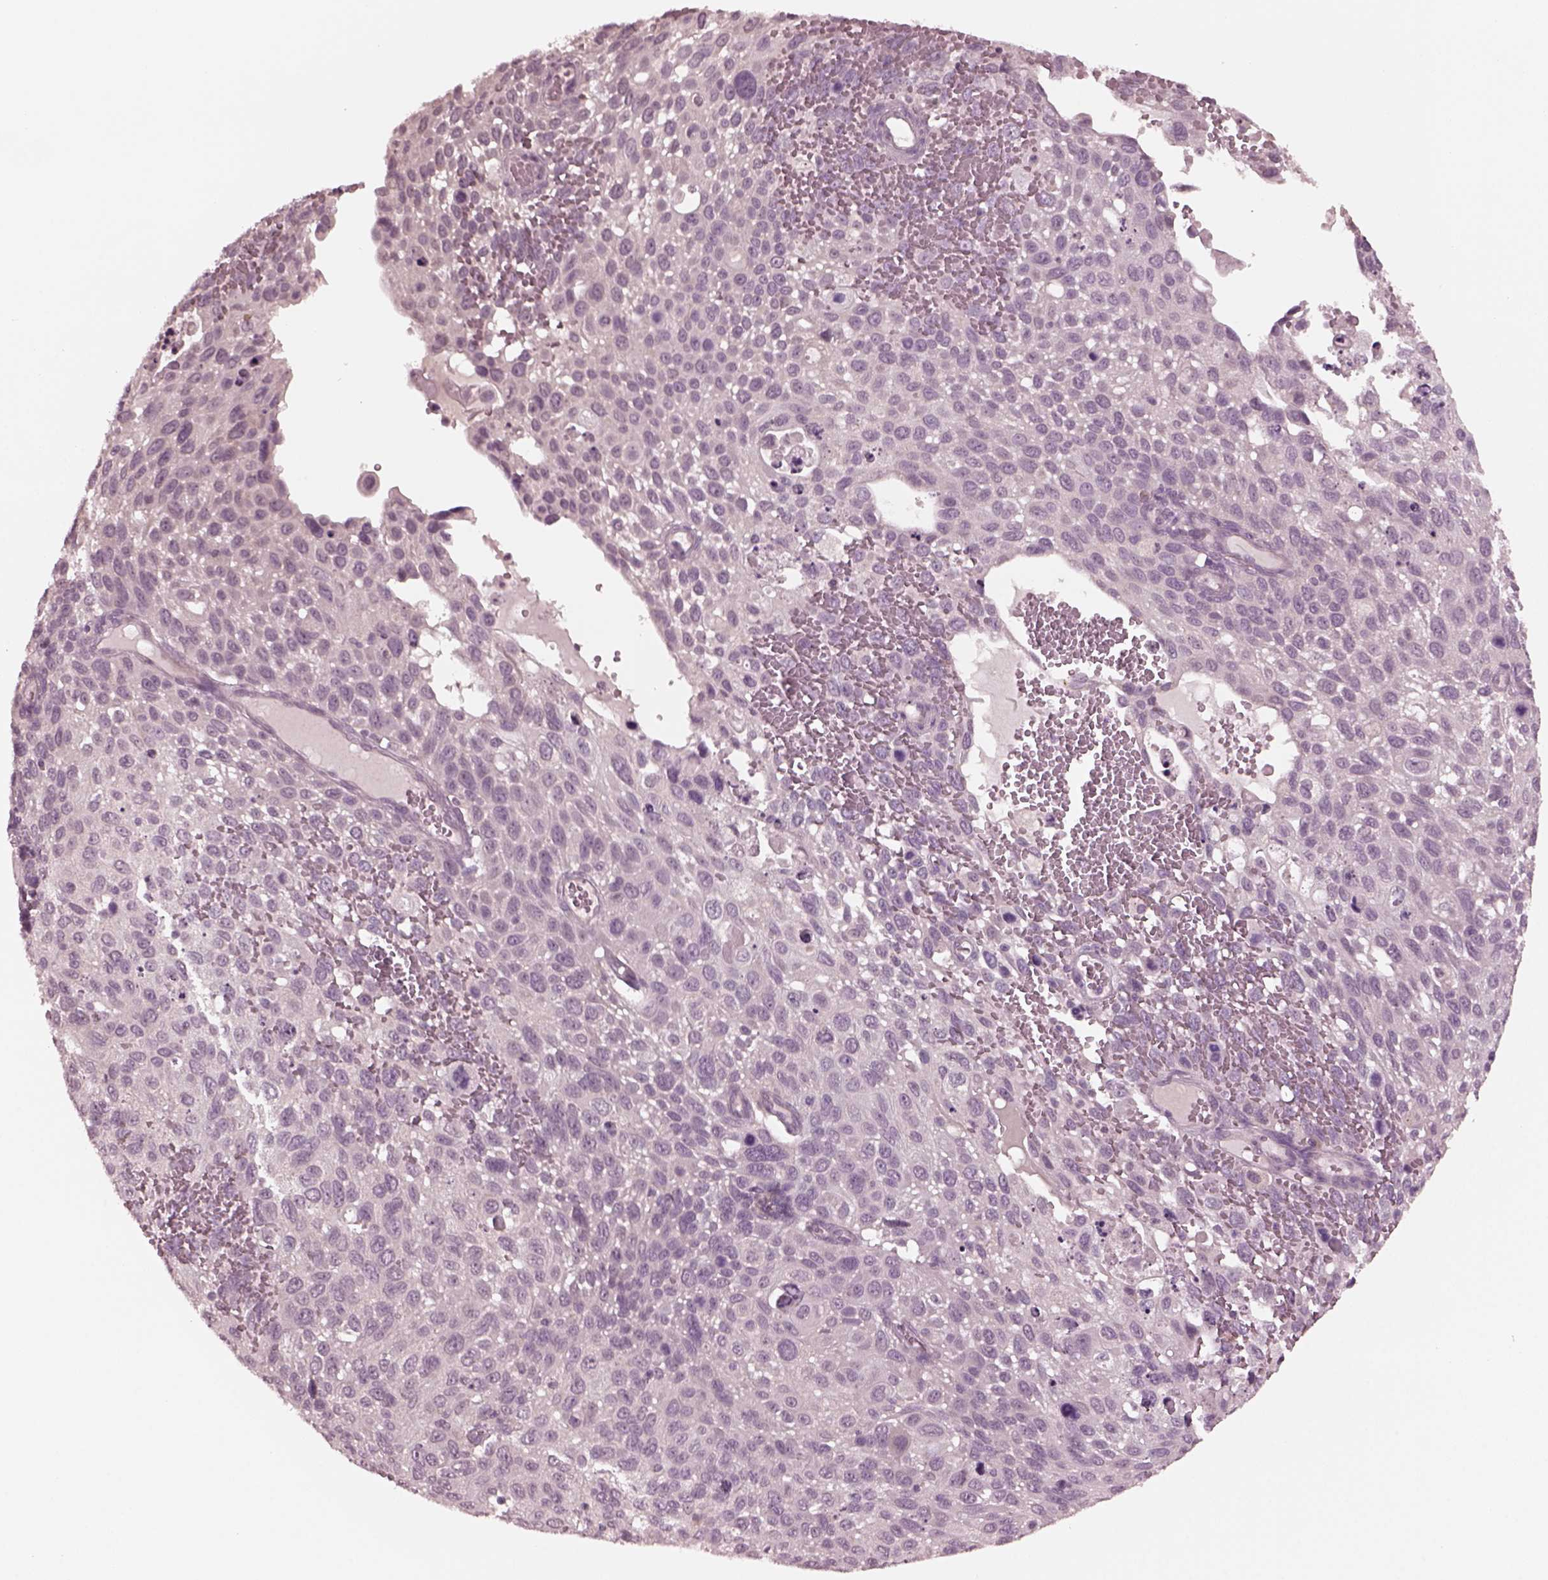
{"staining": {"intensity": "negative", "quantity": "none", "location": "none"}, "tissue": "cervical cancer", "cell_type": "Tumor cells", "image_type": "cancer", "snomed": [{"axis": "morphology", "description": "Squamous cell carcinoma, NOS"}, {"axis": "topography", "description": "Cervix"}], "caption": "Tumor cells show no significant staining in squamous cell carcinoma (cervical).", "gene": "RGS7", "patient": {"sex": "female", "age": 70}}